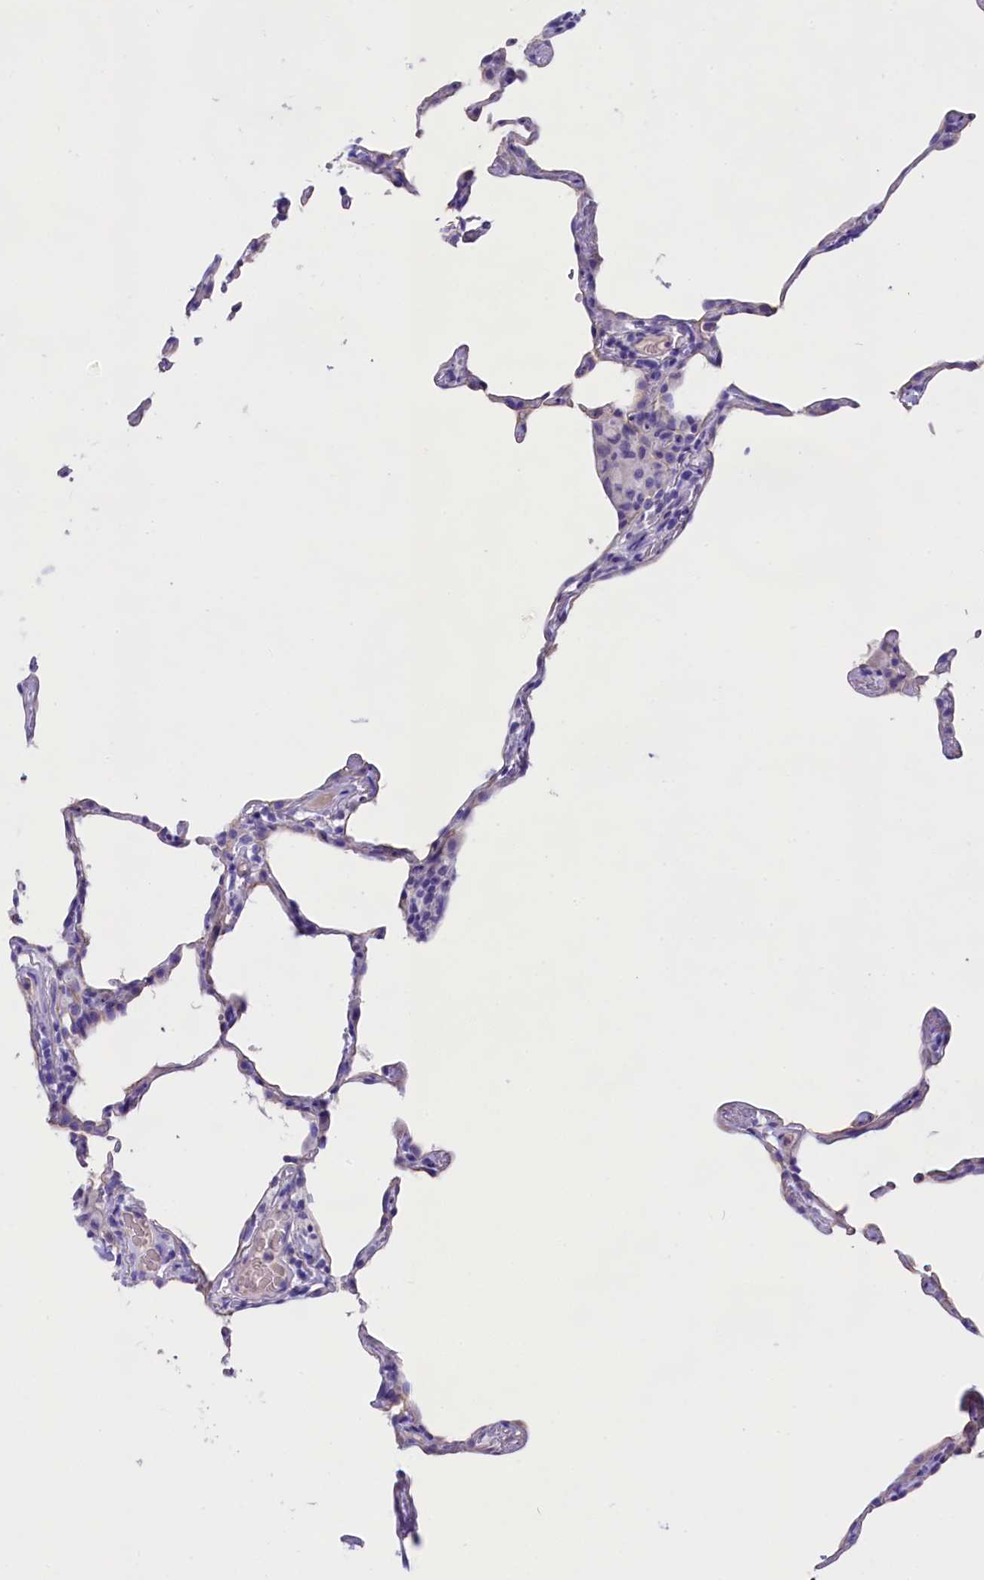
{"staining": {"intensity": "negative", "quantity": "none", "location": "none"}, "tissue": "lung", "cell_type": "Alveolar cells", "image_type": "normal", "snomed": [{"axis": "morphology", "description": "Normal tissue, NOS"}, {"axis": "topography", "description": "Lung"}], "caption": "The photomicrograph exhibits no staining of alveolar cells in normal lung. Brightfield microscopy of immunohistochemistry (IHC) stained with DAB (brown) and hematoxylin (blue), captured at high magnification.", "gene": "SULT2A1", "patient": {"sex": "female", "age": 57}}